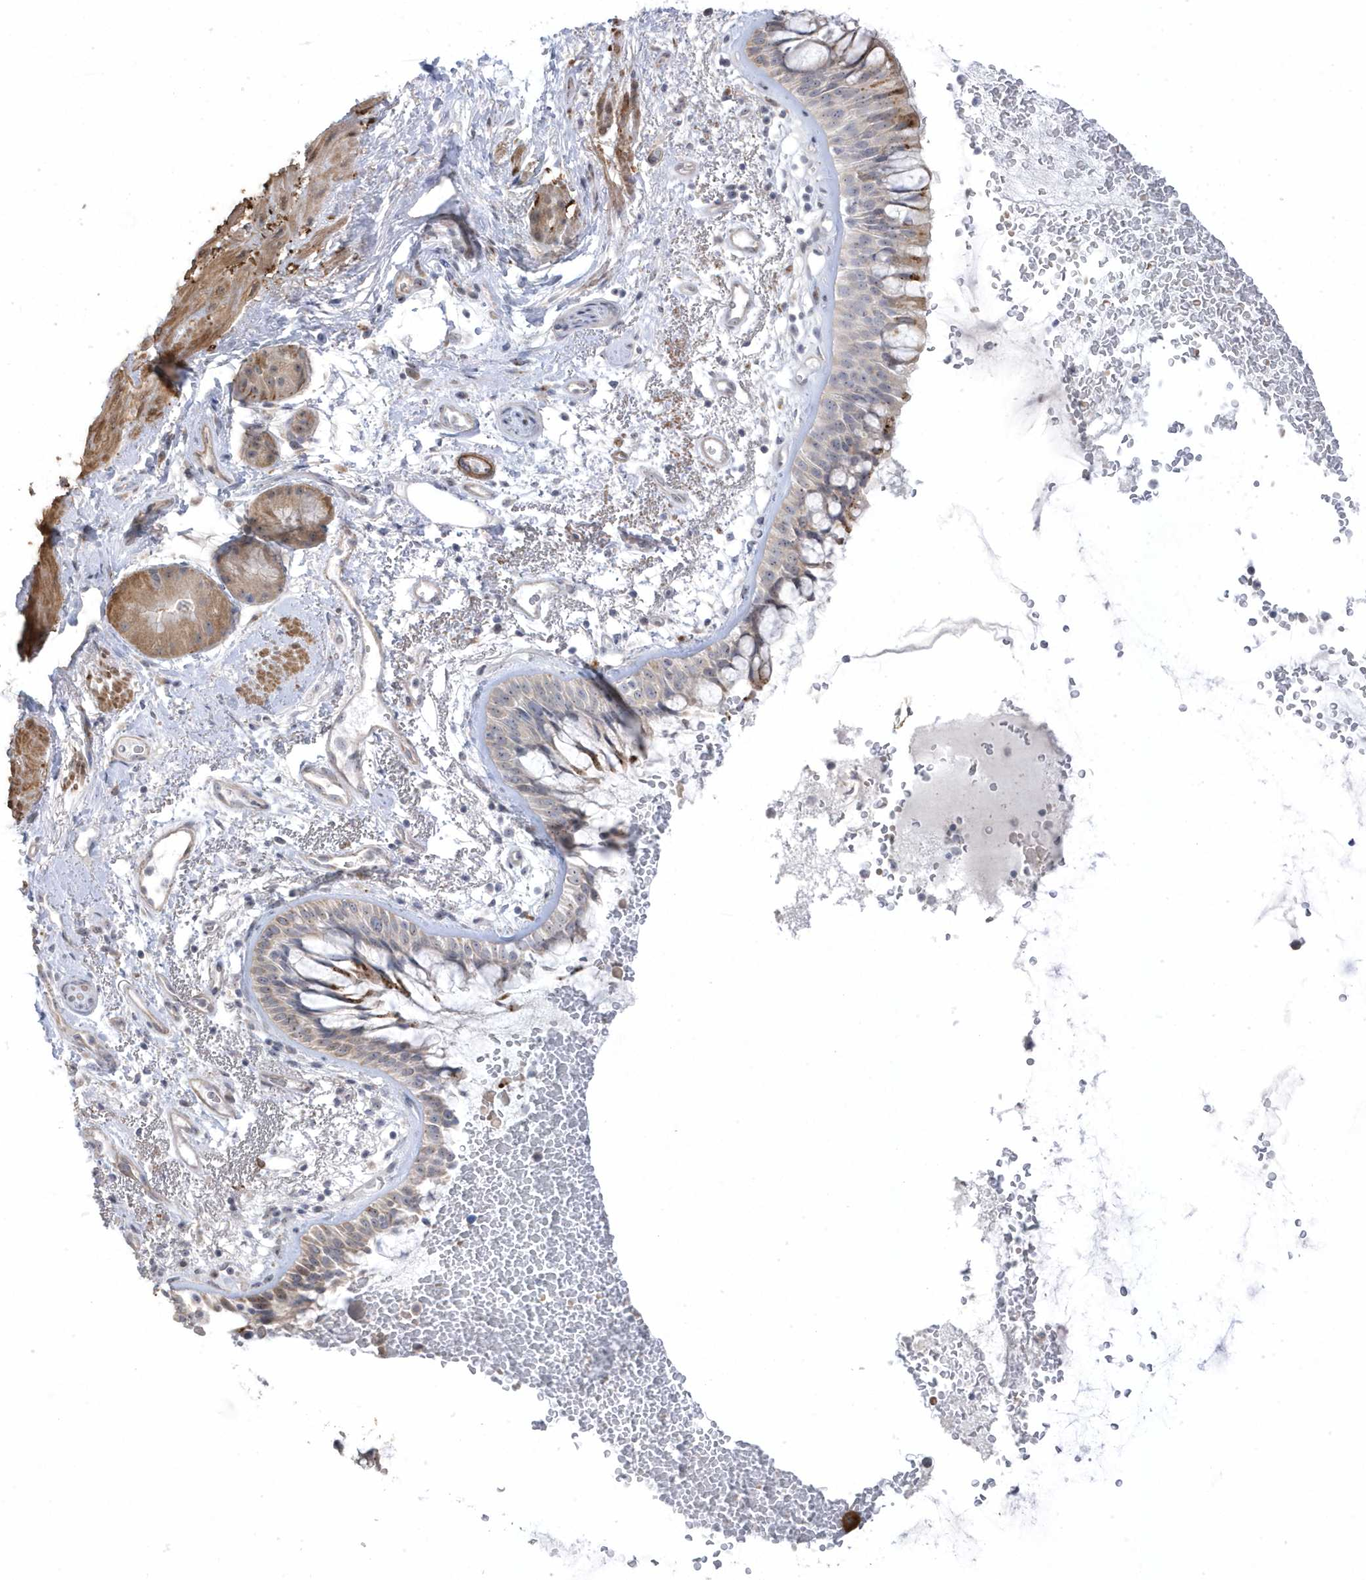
{"staining": {"intensity": "moderate", "quantity": "25%-75%", "location": "cytoplasmic/membranous"}, "tissue": "bronchus", "cell_type": "Respiratory epithelial cells", "image_type": "normal", "snomed": [{"axis": "morphology", "description": "Normal tissue, NOS"}, {"axis": "morphology", "description": "Squamous cell carcinoma, NOS"}, {"axis": "topography", "description": "Lymph node"}, {"axis": "topography", "description": "Bronchus"}, {"axis": "topography", "description": "Lung"}], "caption": "A brown stain highlights moderate cytoplasmic/membranous positivity of a protein in respiratory epithelial cells of unremarkable bronchus.", "gene": "GTPBP6", "patient": {"sex": "male", "age": 66}}